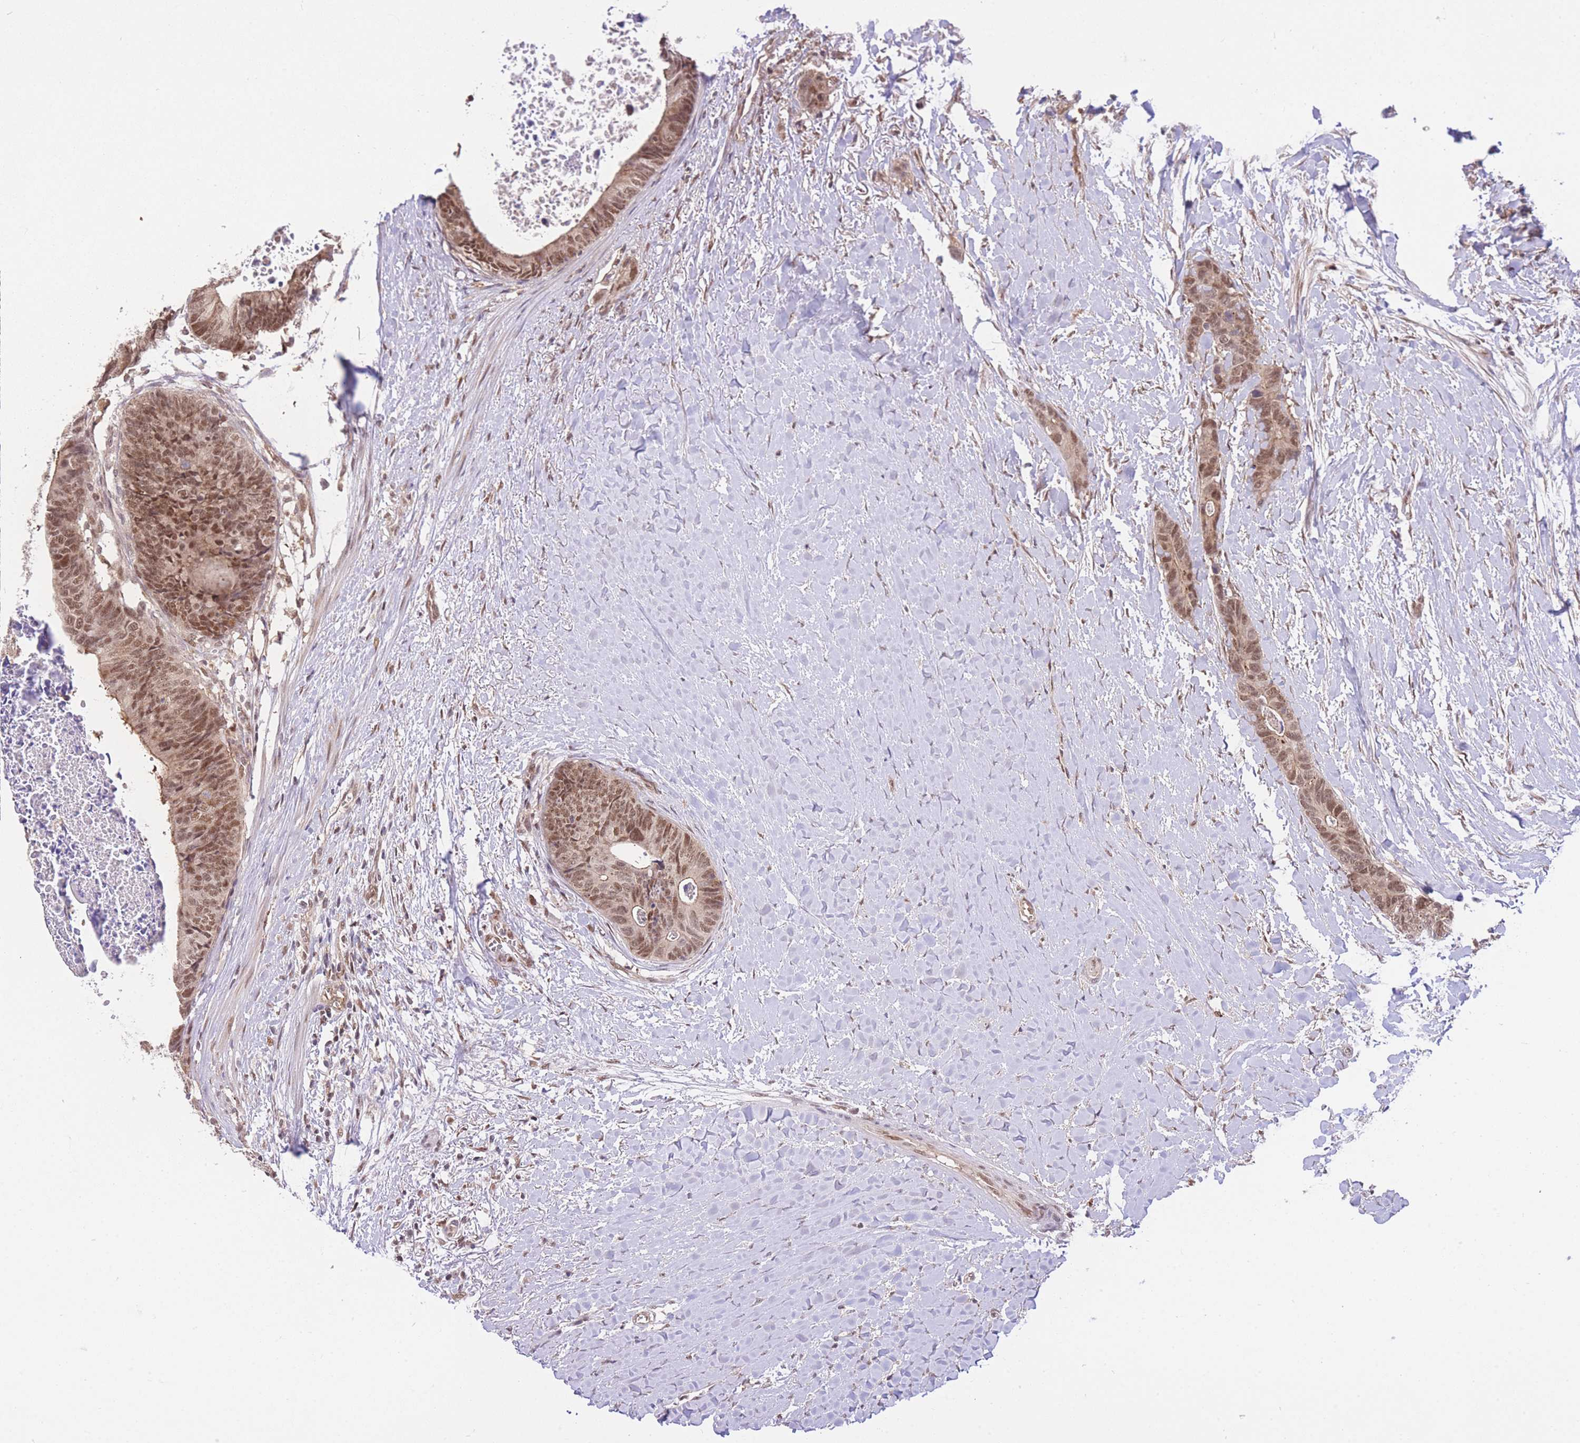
{"staining": {"intensity": "moderate", "quantity": ">75%", "location": "nuclear"}, "tissue": "colorectal cancer", "cell_type": "Tumor cells", "image_type": "cancer", "snomed": [{"axis": "morphology", "description": "Adenocarcinoma, NOS"}, {"axis": "topography", "description": "Colon"}], "caption": "Protein staining of colorectal adenocarcinoma tissue shows moderate nuclear positivity in about >75% of tumor cells. (Brightfield microscopy of DAB IHC at high magnification).", "gene": "UBXN7", "patient": {"sex": "female", "age": 57}}